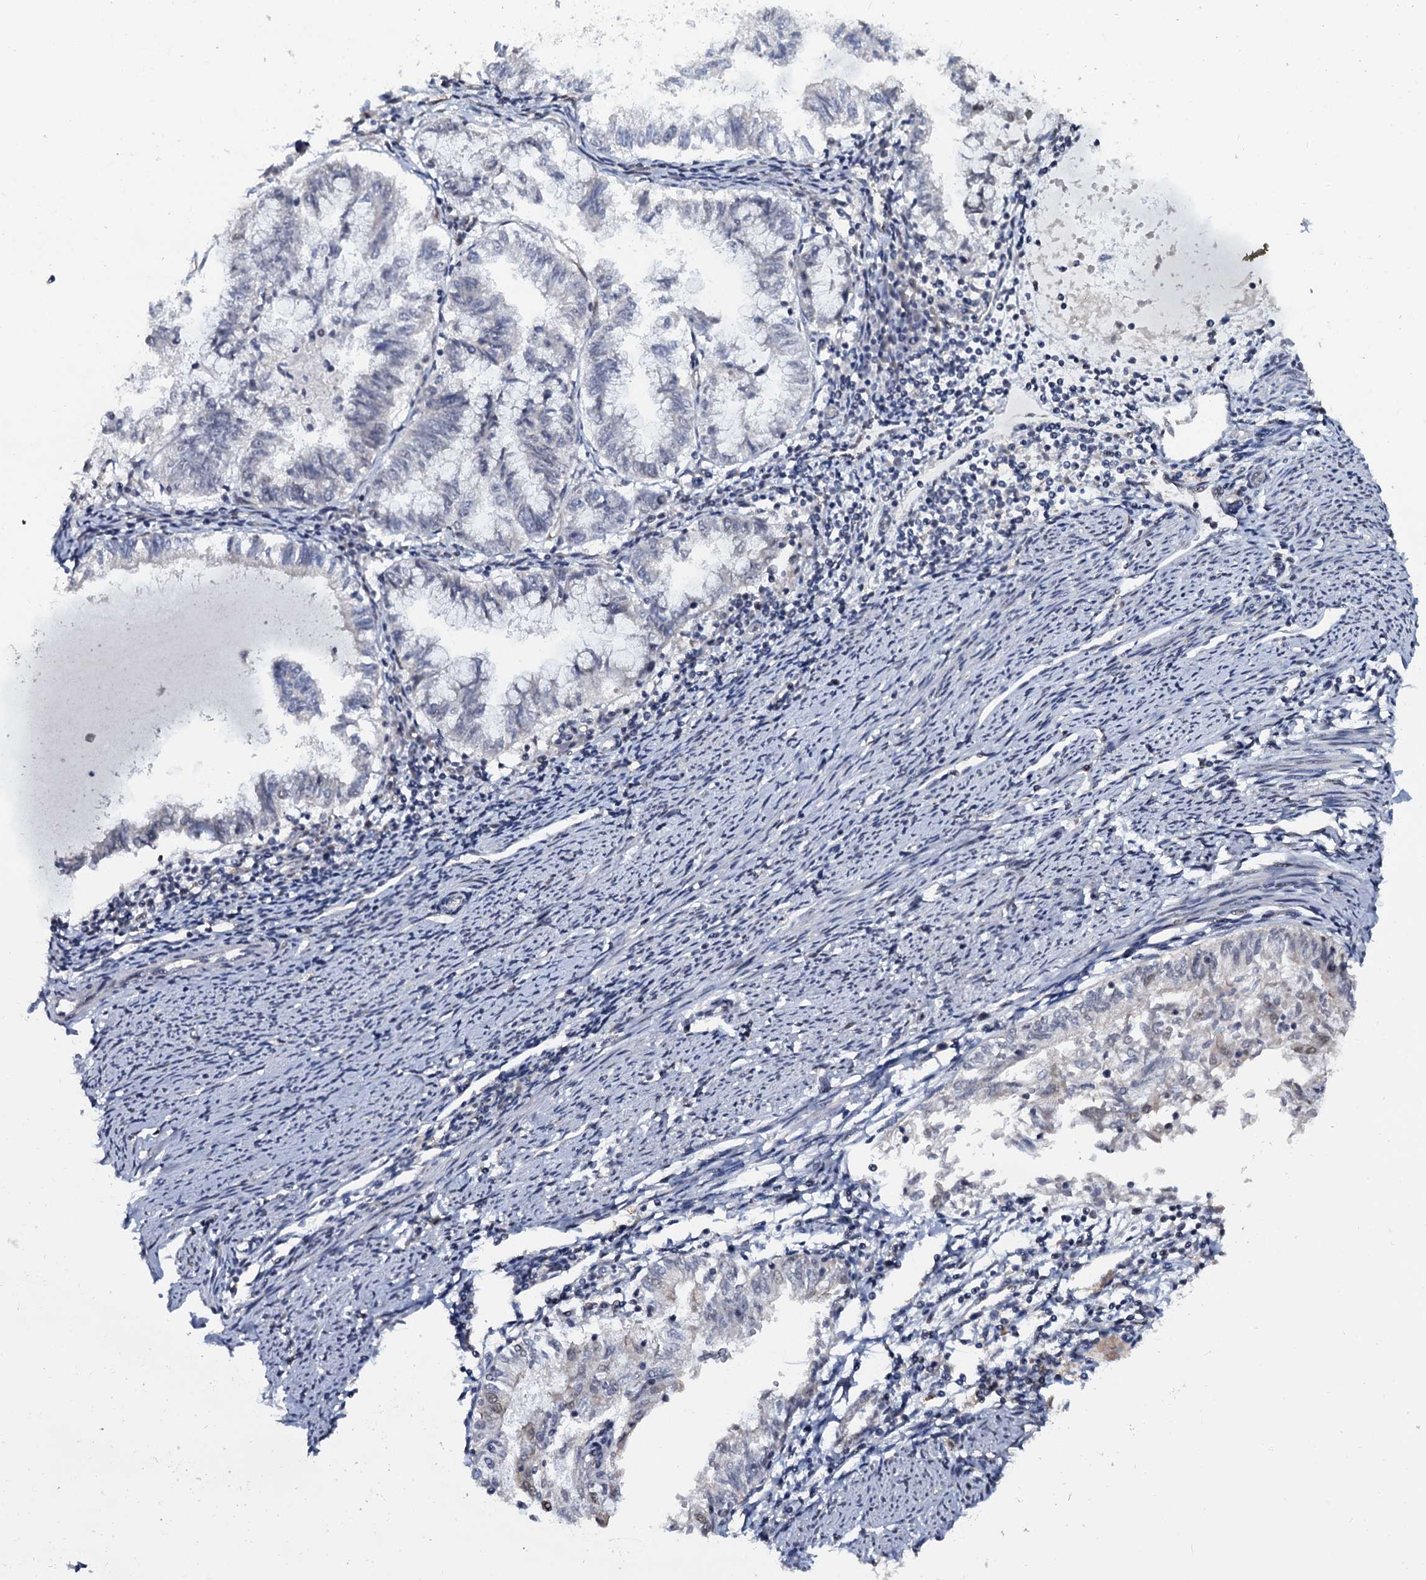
{"staining": {"intensity": "negative", "quantity": "none", "location": "none"}, "tissue": "endometrial cancer", "cell_type": "Tumor cells", "image_type": "cancer", "snomed": [{"axis": "morphology", "description": "Adenocarcinoma, NOS"}, {"axis": "topography", "description": "Endometrium"}], "caption": "Immunohistochemical staining of endometrial adenocarcinoma displays no significant expression in tumor cells. (DAB immunohistochemistry (IHC) visualized using brightfield microscopy, high magnification).", "gene": "SH2D4B", "patient": {"sex": "female", "age": 79}}